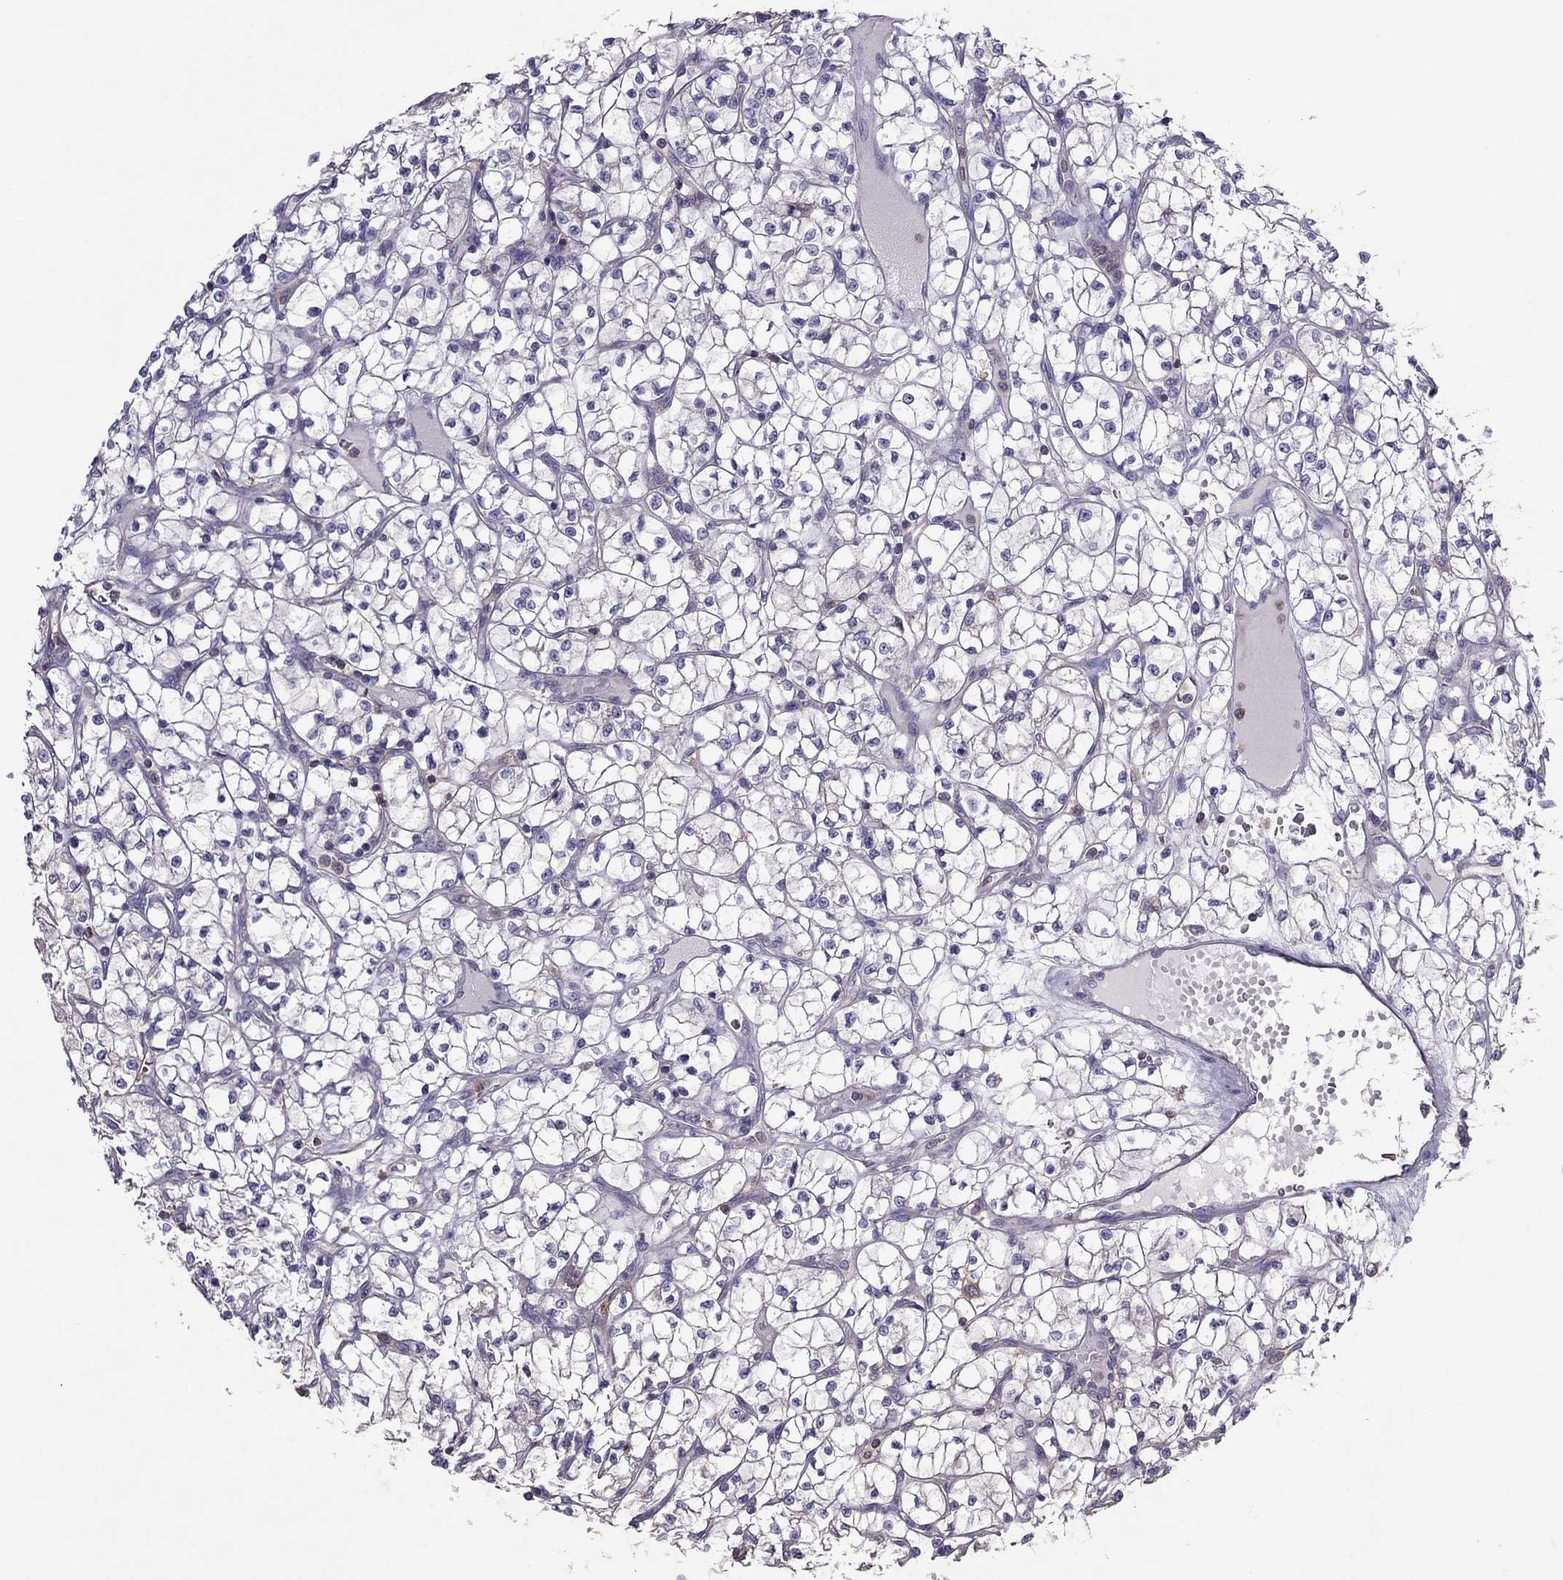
{"staining": {"intensity": "negative", "quantity": "none", "location": "none"}, "tissue": "renal cancer", "cell_type": "Tumor cells", "image_type": "cancer", "snomed": [{"axis": "morphology", "description": "Adenocarcinoma, NOS"}, {"axis": "topography", "description": "Kidney"}], "caption": "This micrograph is of renal adenocarcinoma stained with immunohistochemistry (IHC) to label a protein in brown with the nuclei are counter-stained blue. There is no positivity in tumor cells.", "gene": "TEX22", "patient": {"sex": "female", "age": 64}}